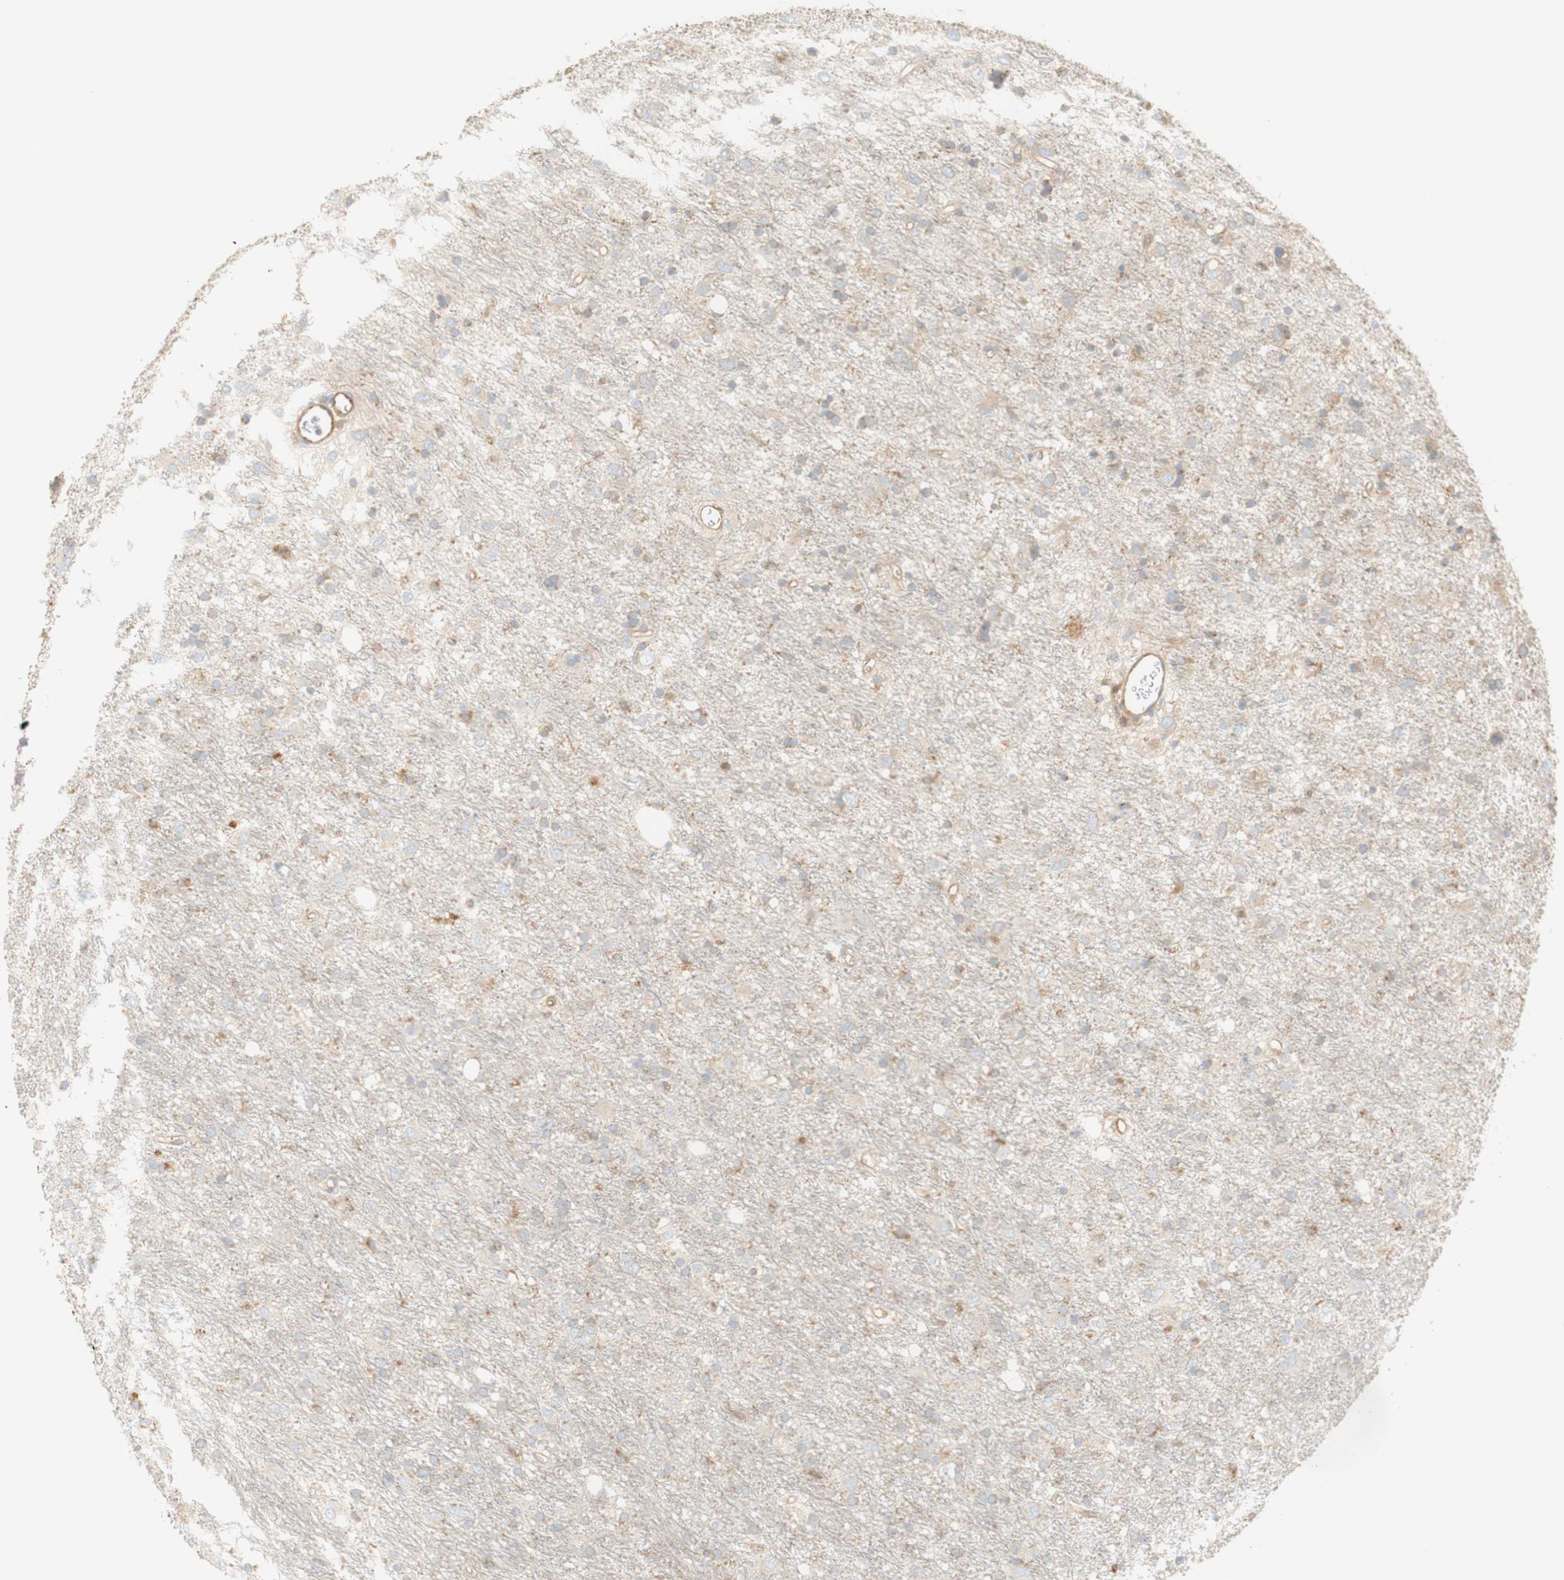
{"staining": {"intensity": "moderate", "quantity": "25%-75%", "location": "cytoplasmic/membranous"}, "tissue": "glioma", "cell_type": "Tumor cells", "image_type": "cancer", "snomed": [{"axis": "morphology", "description": "Glioma, malignant, Low grade"}, {"axis": "topography", "description": "Brain"}], "caption": "Glioma tissue demonstrates moderate cytoplasmic/membranous positivity in approximately 25%-75% of tumor cells", "gene": "IKBKG", "patient": {"sex": "male", "age": 77}}